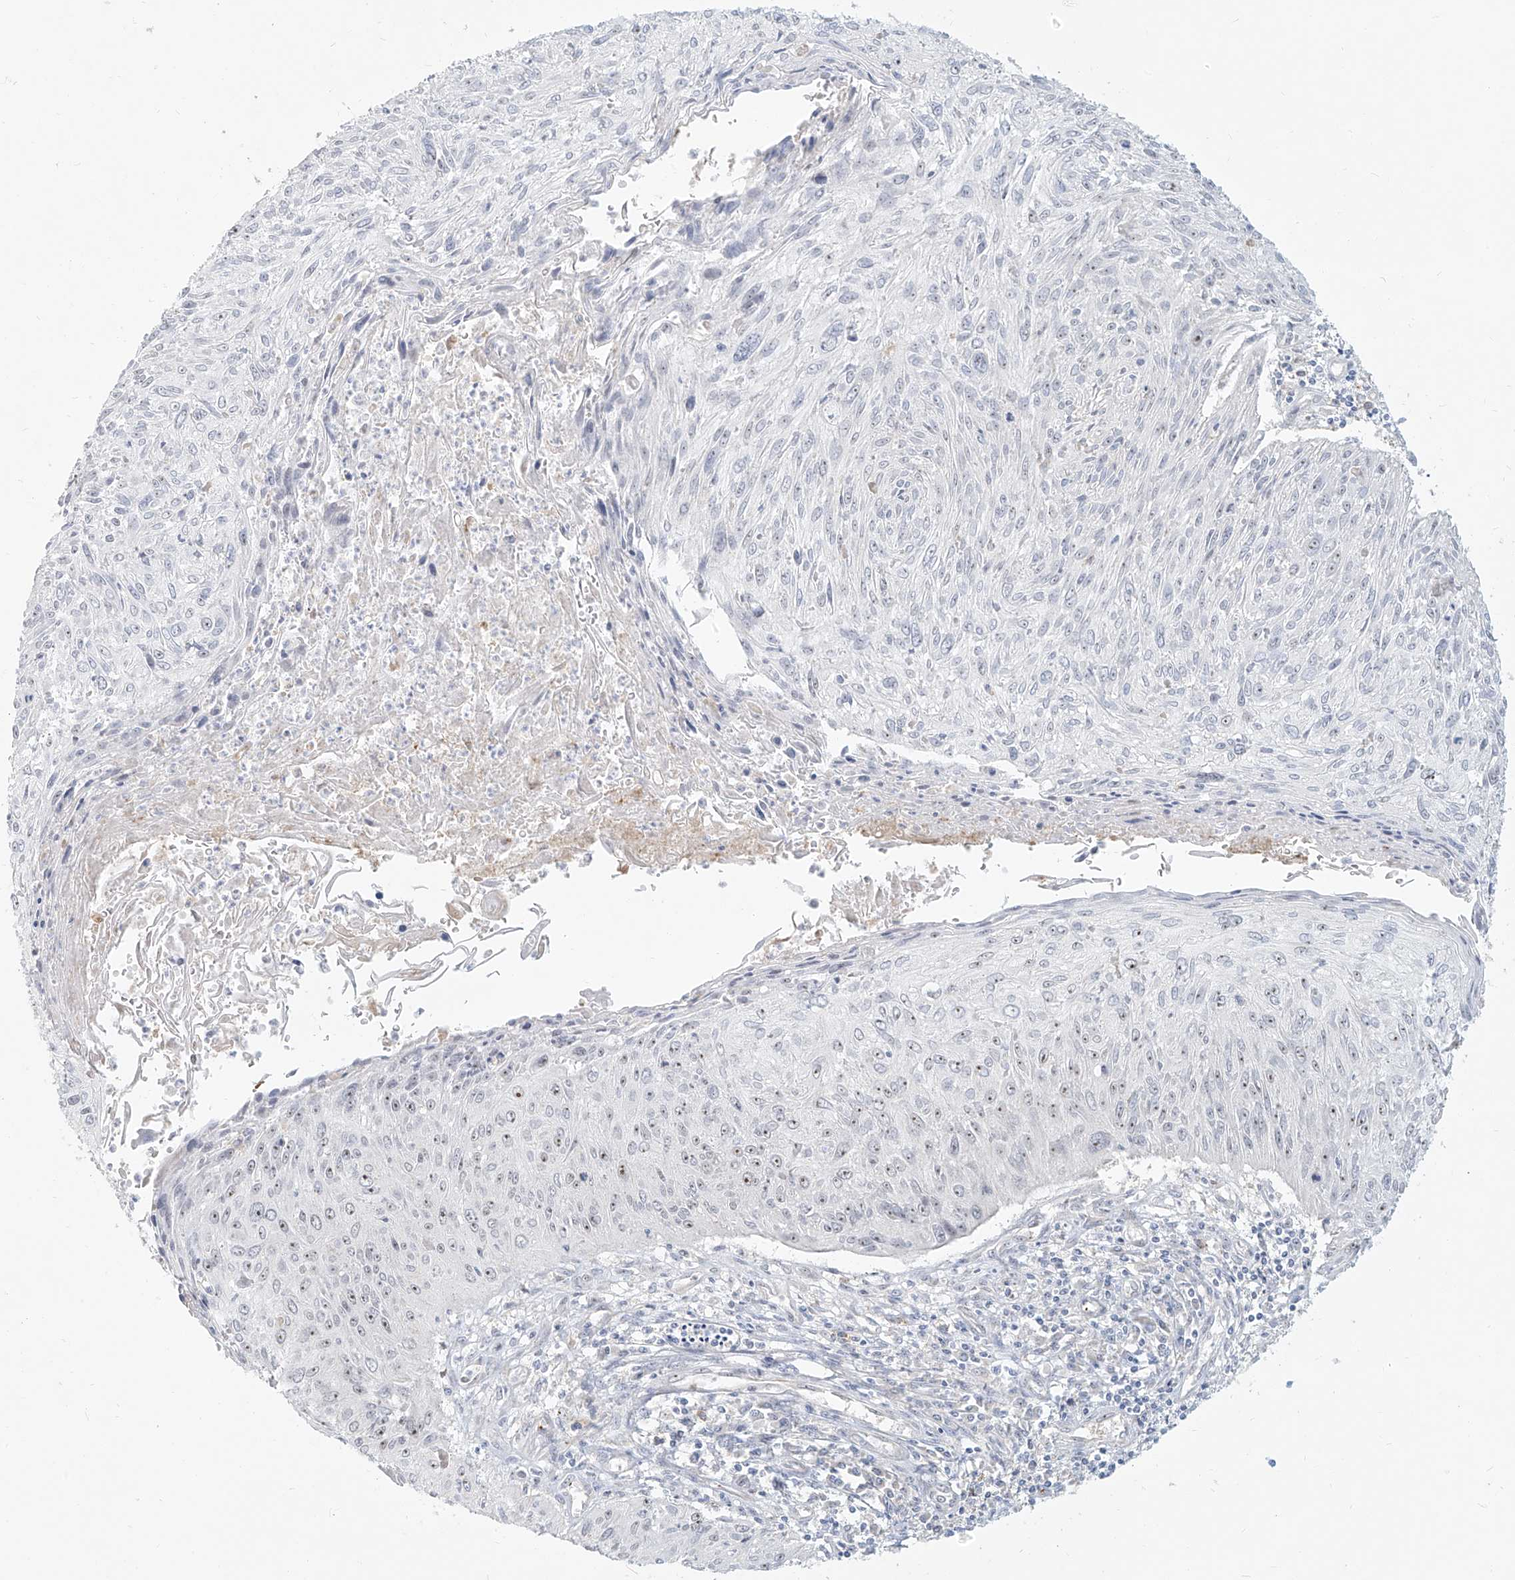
{"staining": {"intensity": "weak", "quantity": "<25%", "location": "nuclear"}, "tissue": "cervical cancer", "cell_type": "Tumor cells", "image_type": "cancer", "snomed": [{"axis": "morphology", "description": "Squamous cell carcinoma, NOS"}, {"axis": "topography", "description": "Cervix"}], "caption": "High magnification brightfield microscopy of cervical cancer stained with DAB (3,3'-diaminobenzidine) (brown) and counterstained with hematoxylin (blue): tumor cells show no significant staining.", "gene": "BYSL", "patient": {"sex": "female", "age": 51}}